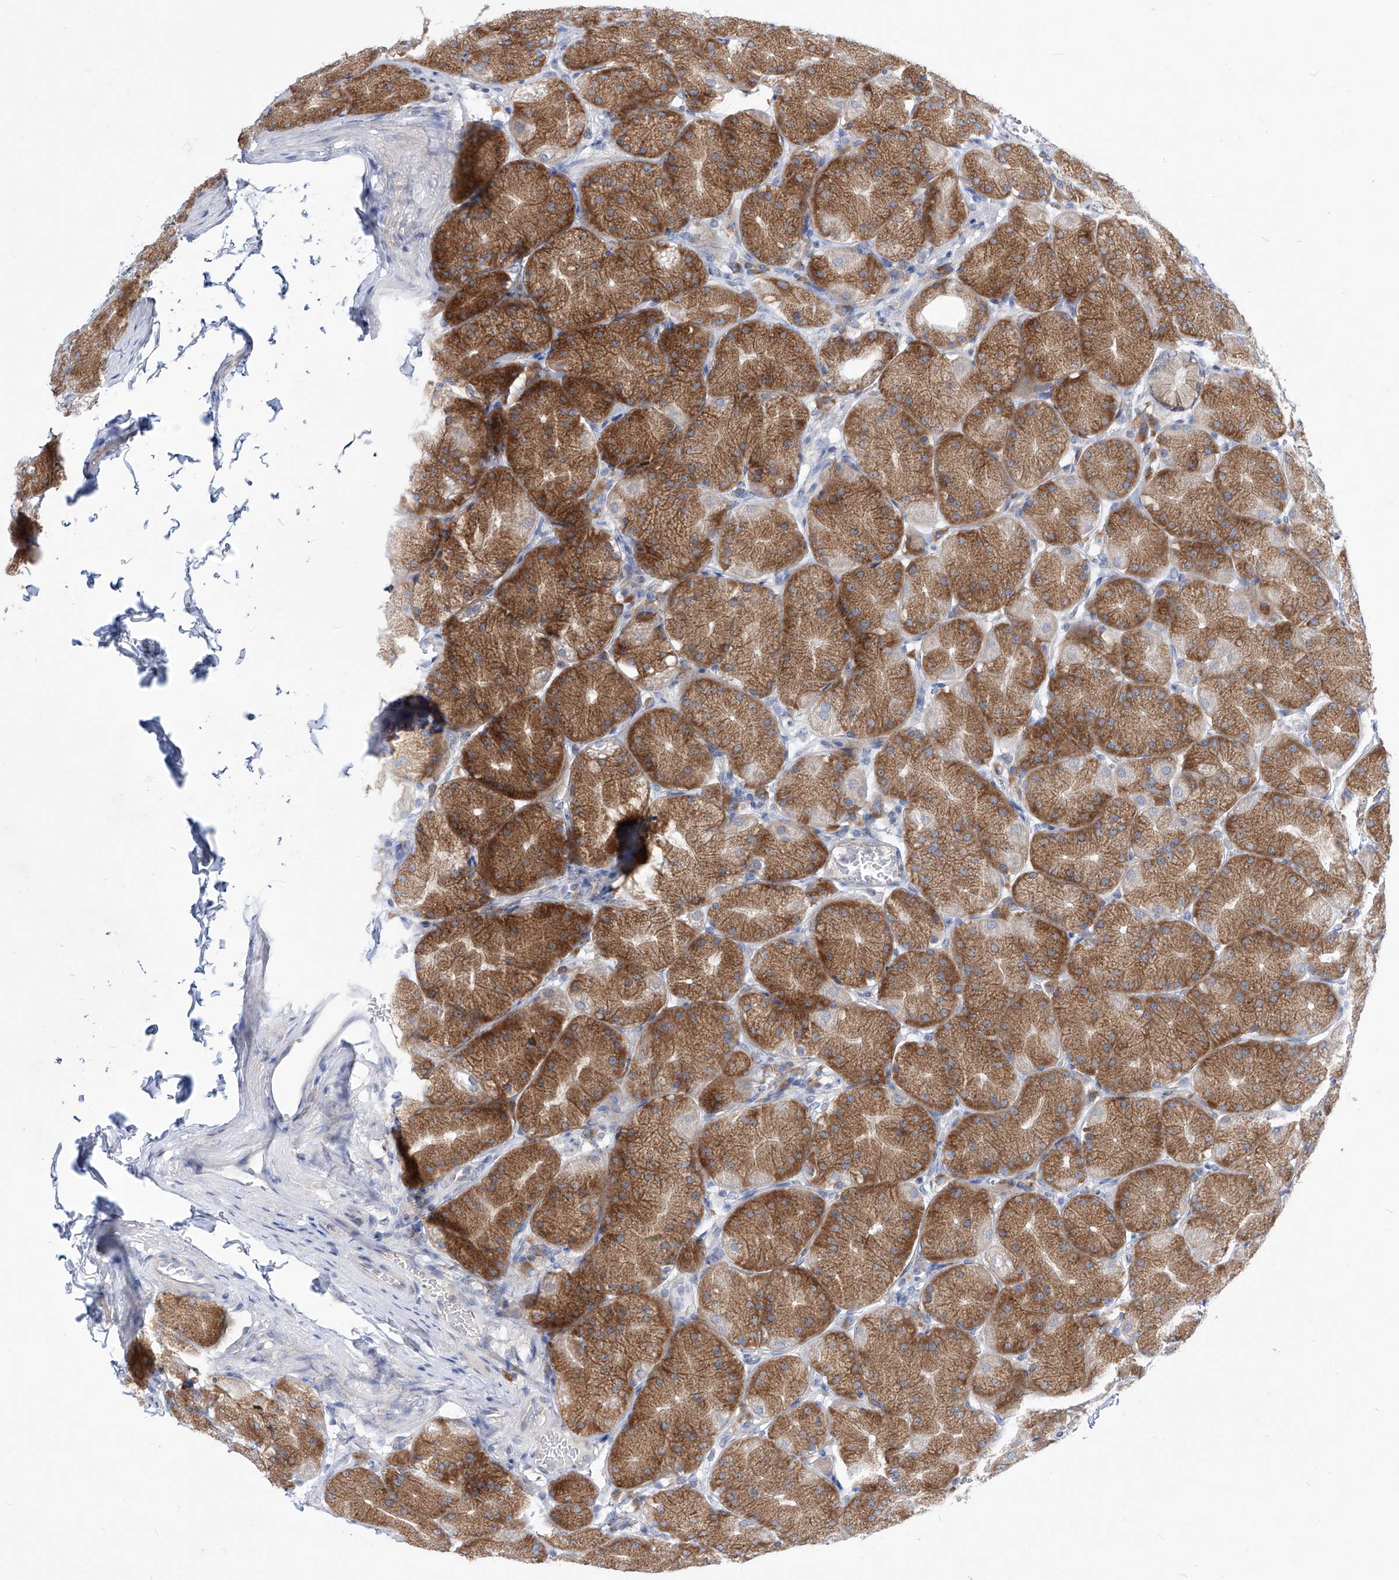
{"staining": {"intensity": "moderate", "quantity": ">75%", "location": "cytoplasmic/membranous"}, "tissue": "stomach", "cell_type": "Glandular cells", "image_type": "normal", "snomed": [{"axis": "morphology", "description": "Normal tissue, NOS"}, {"axis": "topography", "description": "Stomach, upper"}], "caption": "This is a photomicrograph of immunohistochemistry (IHC) staining of unremarkable stomach, which shows moderate staining in the cytoplasmic/membranous of glandular cells.", "gene": "UFL1", "patient": {"sex": "female", "age": 56}}